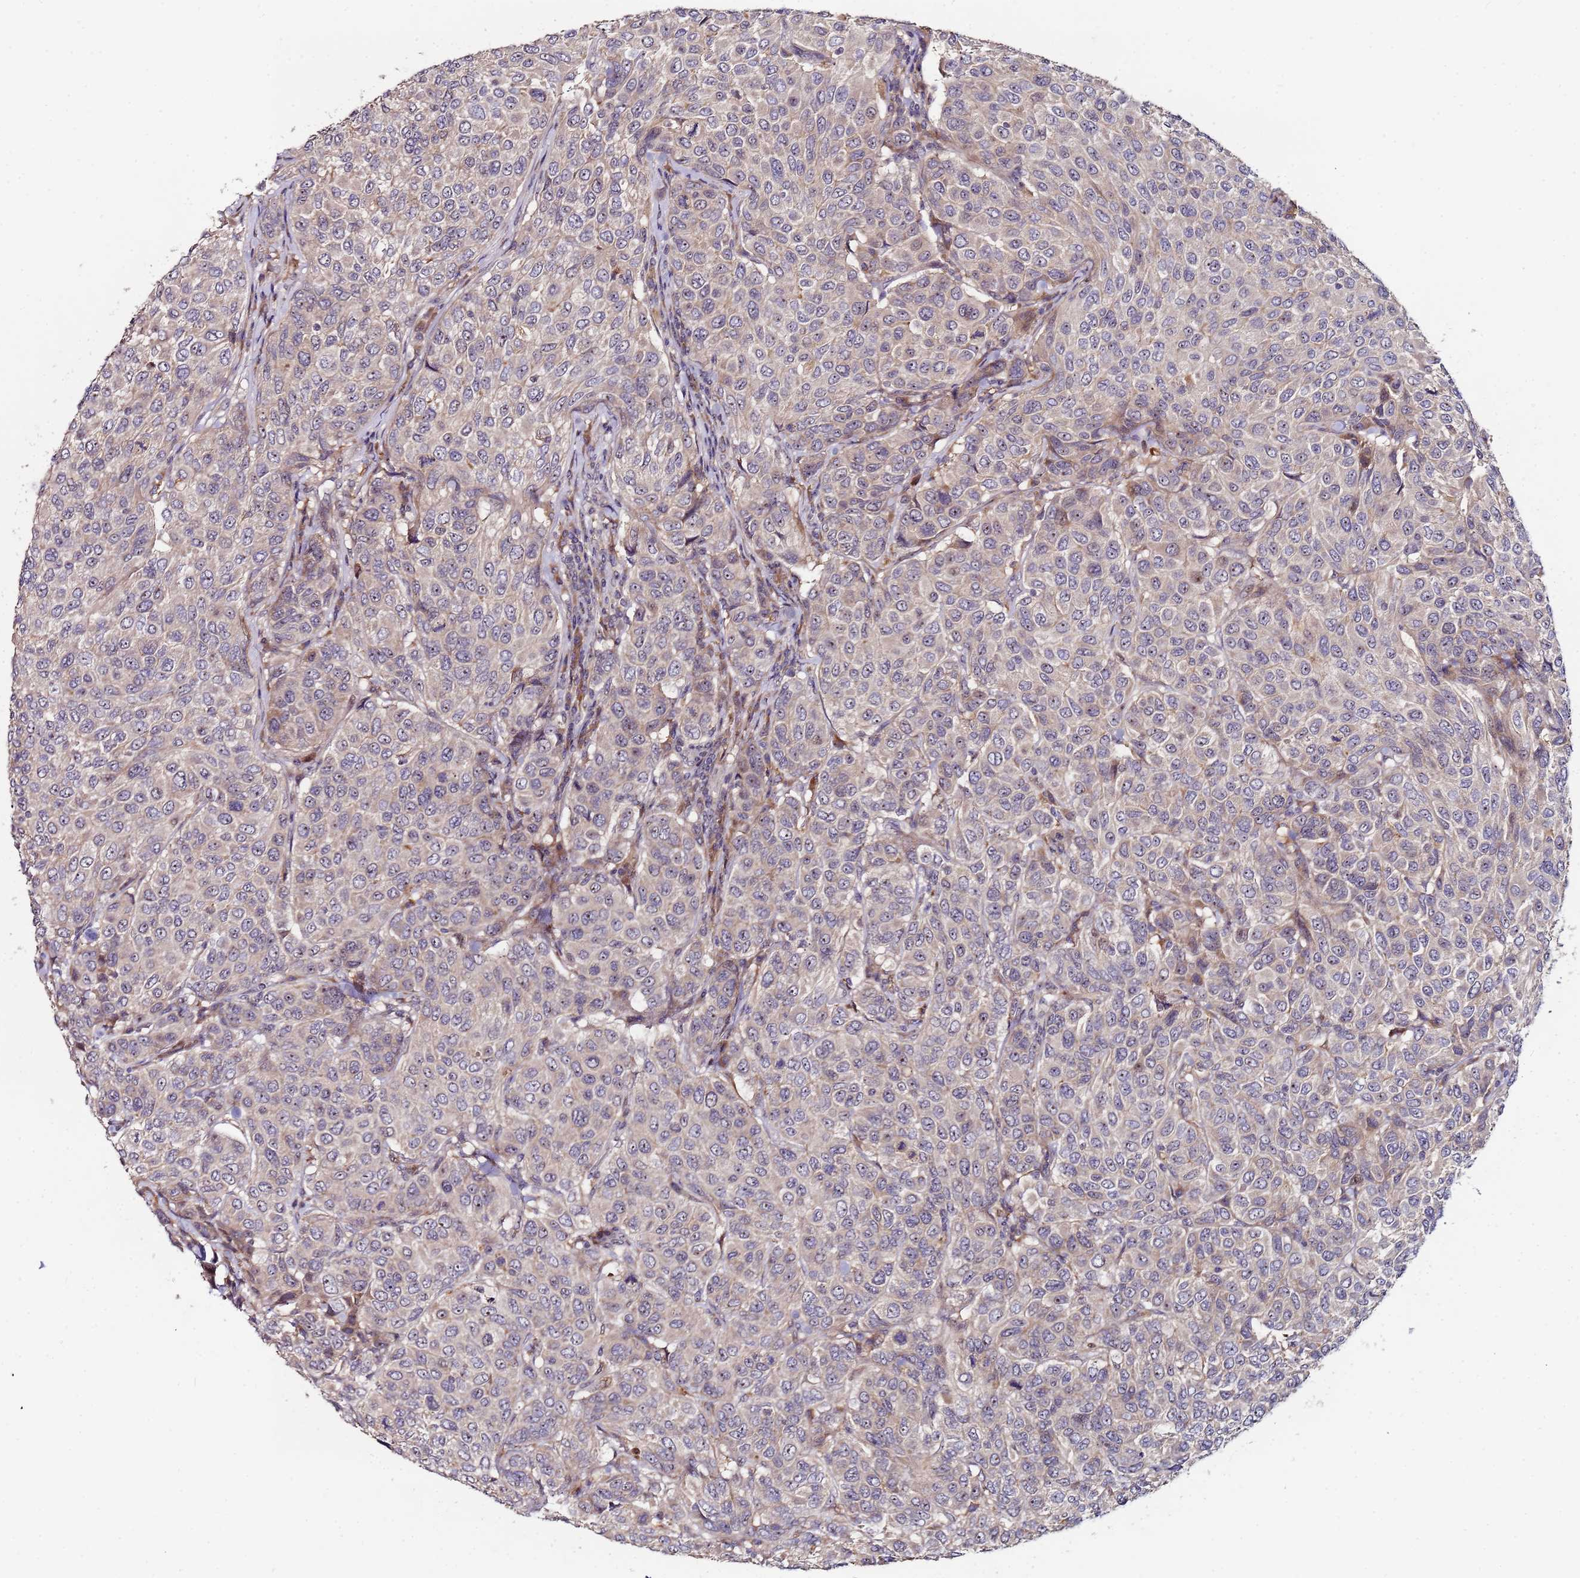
{"staining": {"intensity": "weak", "quantity": "25%-75%", "location": "cytoplasmic/membranous"}, "tissue": "breast cancer", "cell_type": "Tumor cells", "image_type": "cancer", "snomed": [{"axis": "morphology", "description": "Duct carcinoma"}, {"axis": "topography", "description": "Breast"}], "caption": "DAB immunohistochemical staining of human breast cancer (intraductal carcinoma) shows weak cytoplasmic/membranous protein staining in approximately 25%-75% of tumor cells.", "gene": "KRI1", "patient": {"sex": "female", "age": 55}}